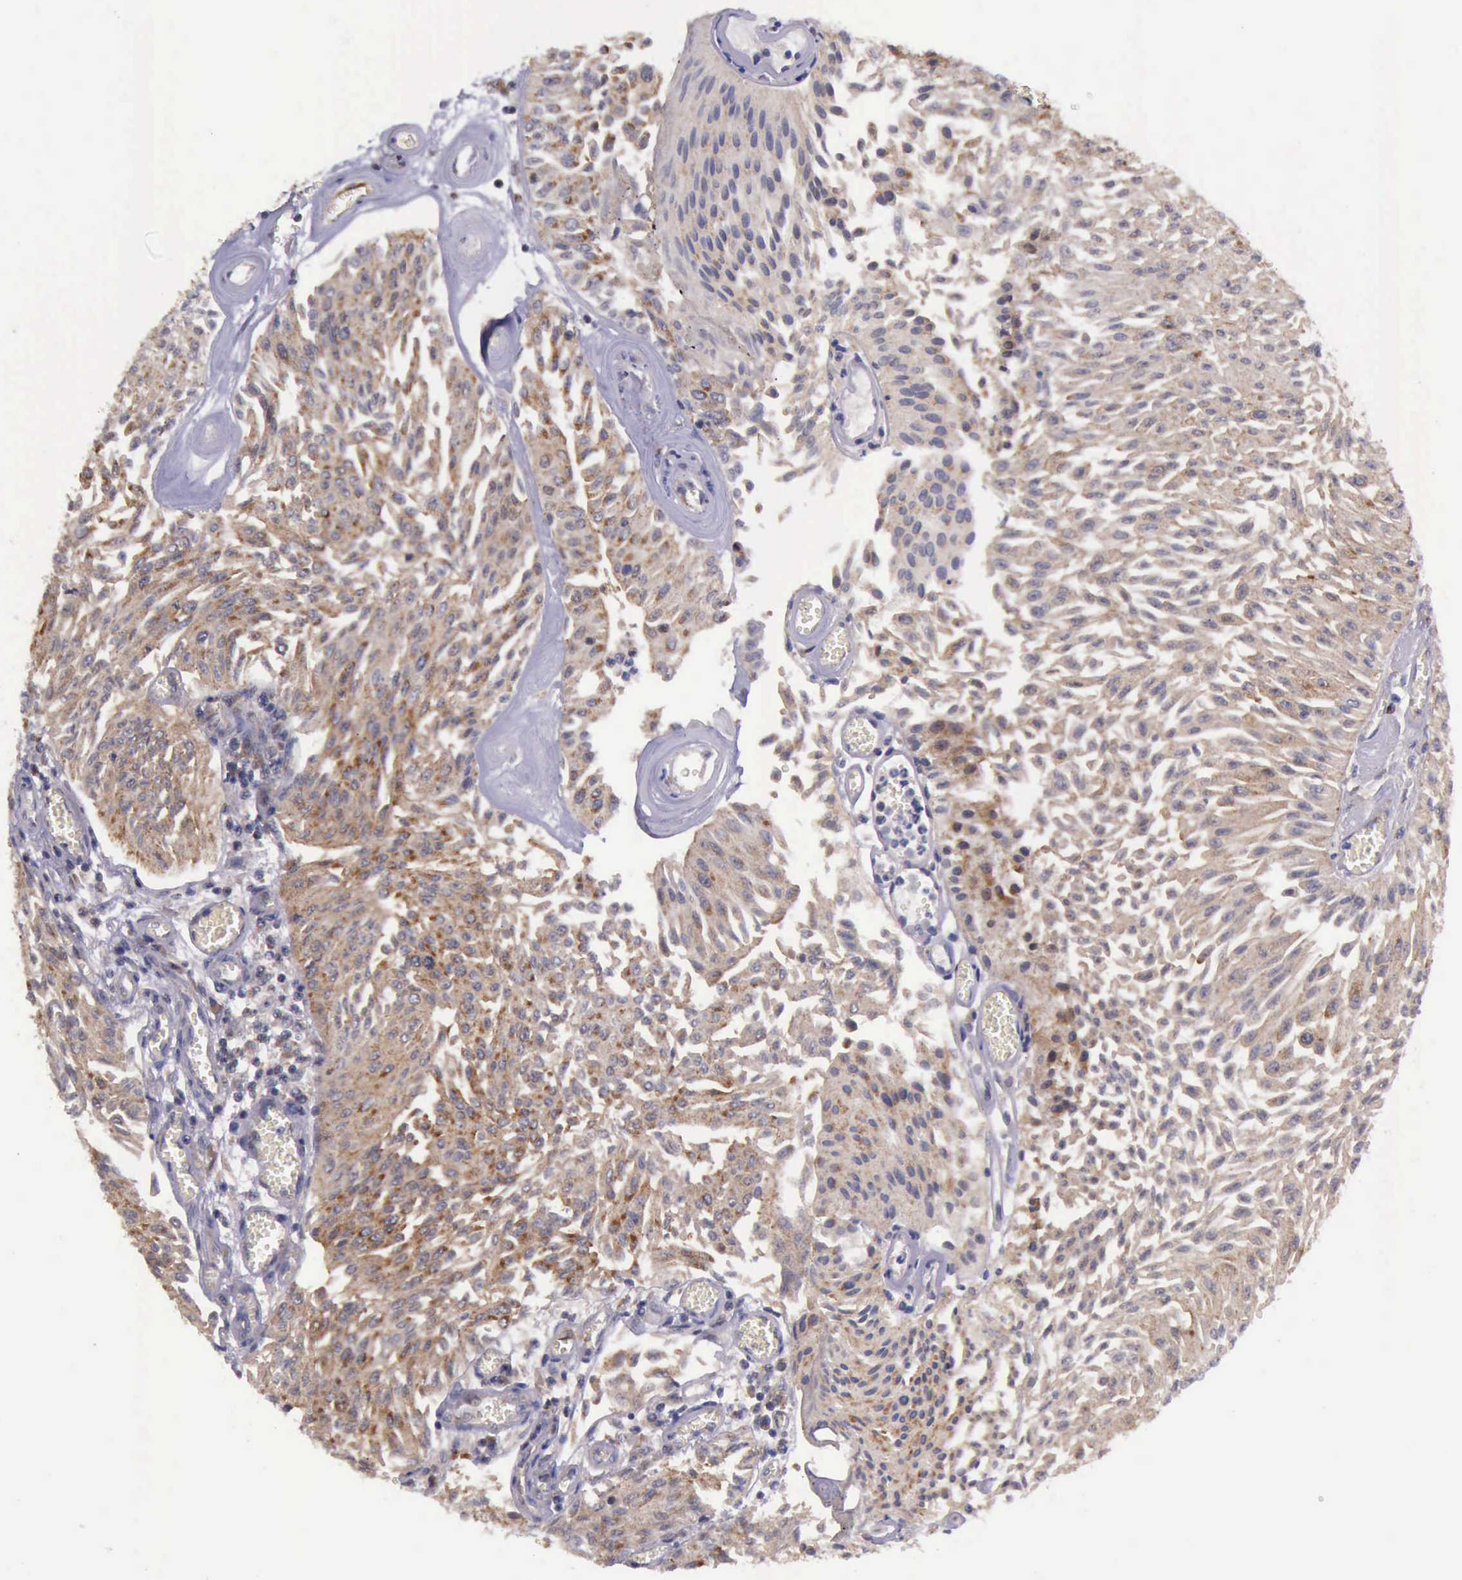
{"staining": {"intensity": "moderate", "quantity": "25%-75%", "location": "cytoplasmic/membranous"}, "tissue": "urothelial cancer", "cell_type": "Tumor cells", "image_type": "cancer", "snomed": [{"axis": "morphology", "description": "Urothelial carcinoma, Low grade"}, {"axis": "topography", "description": "Urinary bladder"}], "caption": "DAB immunohistochemical staining of human low-grade urothelial carcinoma exhibits moderate cytoplasmic/membranous protein positivity in about 25%-75% of tumor cells.", "gene": "TXN2", "patient": {"sex": "male", "age": 86}}